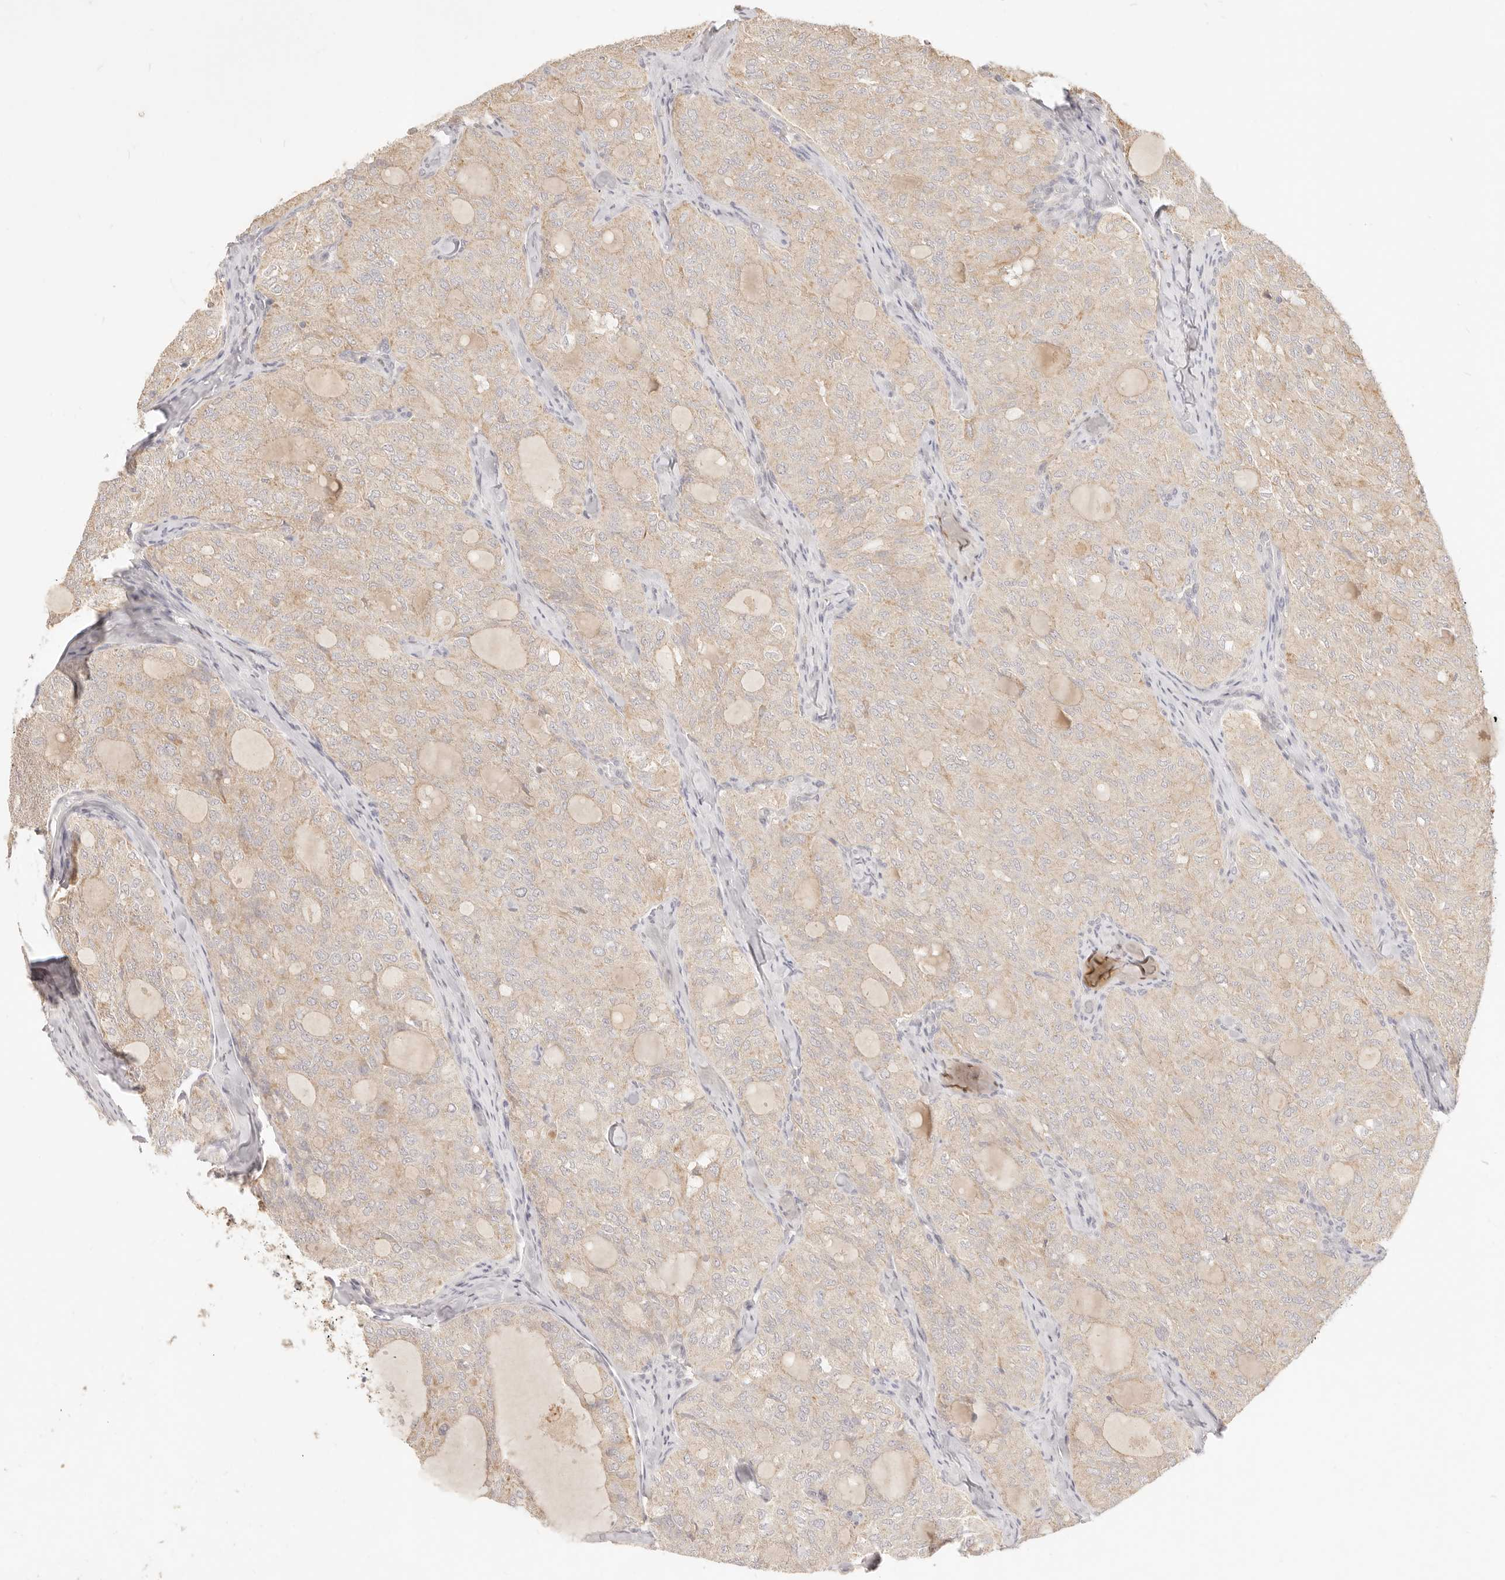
{"staining": {"intensity": "negative", "quantity": "none", "location": "none"}, "tissue": "thyroid cancer", "cell_type": "Tumor cells", "image_type": "cancer", "snomed": [{"axis": "morphology", "description": "Follicular adenoma carcinoma, NOS"}, {"axis": "topography", "description": "Thyroid gland"}], "caption": "This is an immunohistochemistry (IHC) histopathology image of human thyroid cancer (follicular adenoma carcinoma). There is no positivity in tumor cells.", "gene": "CPLANE2", "patient": {"sex": "male", "age": 75}}